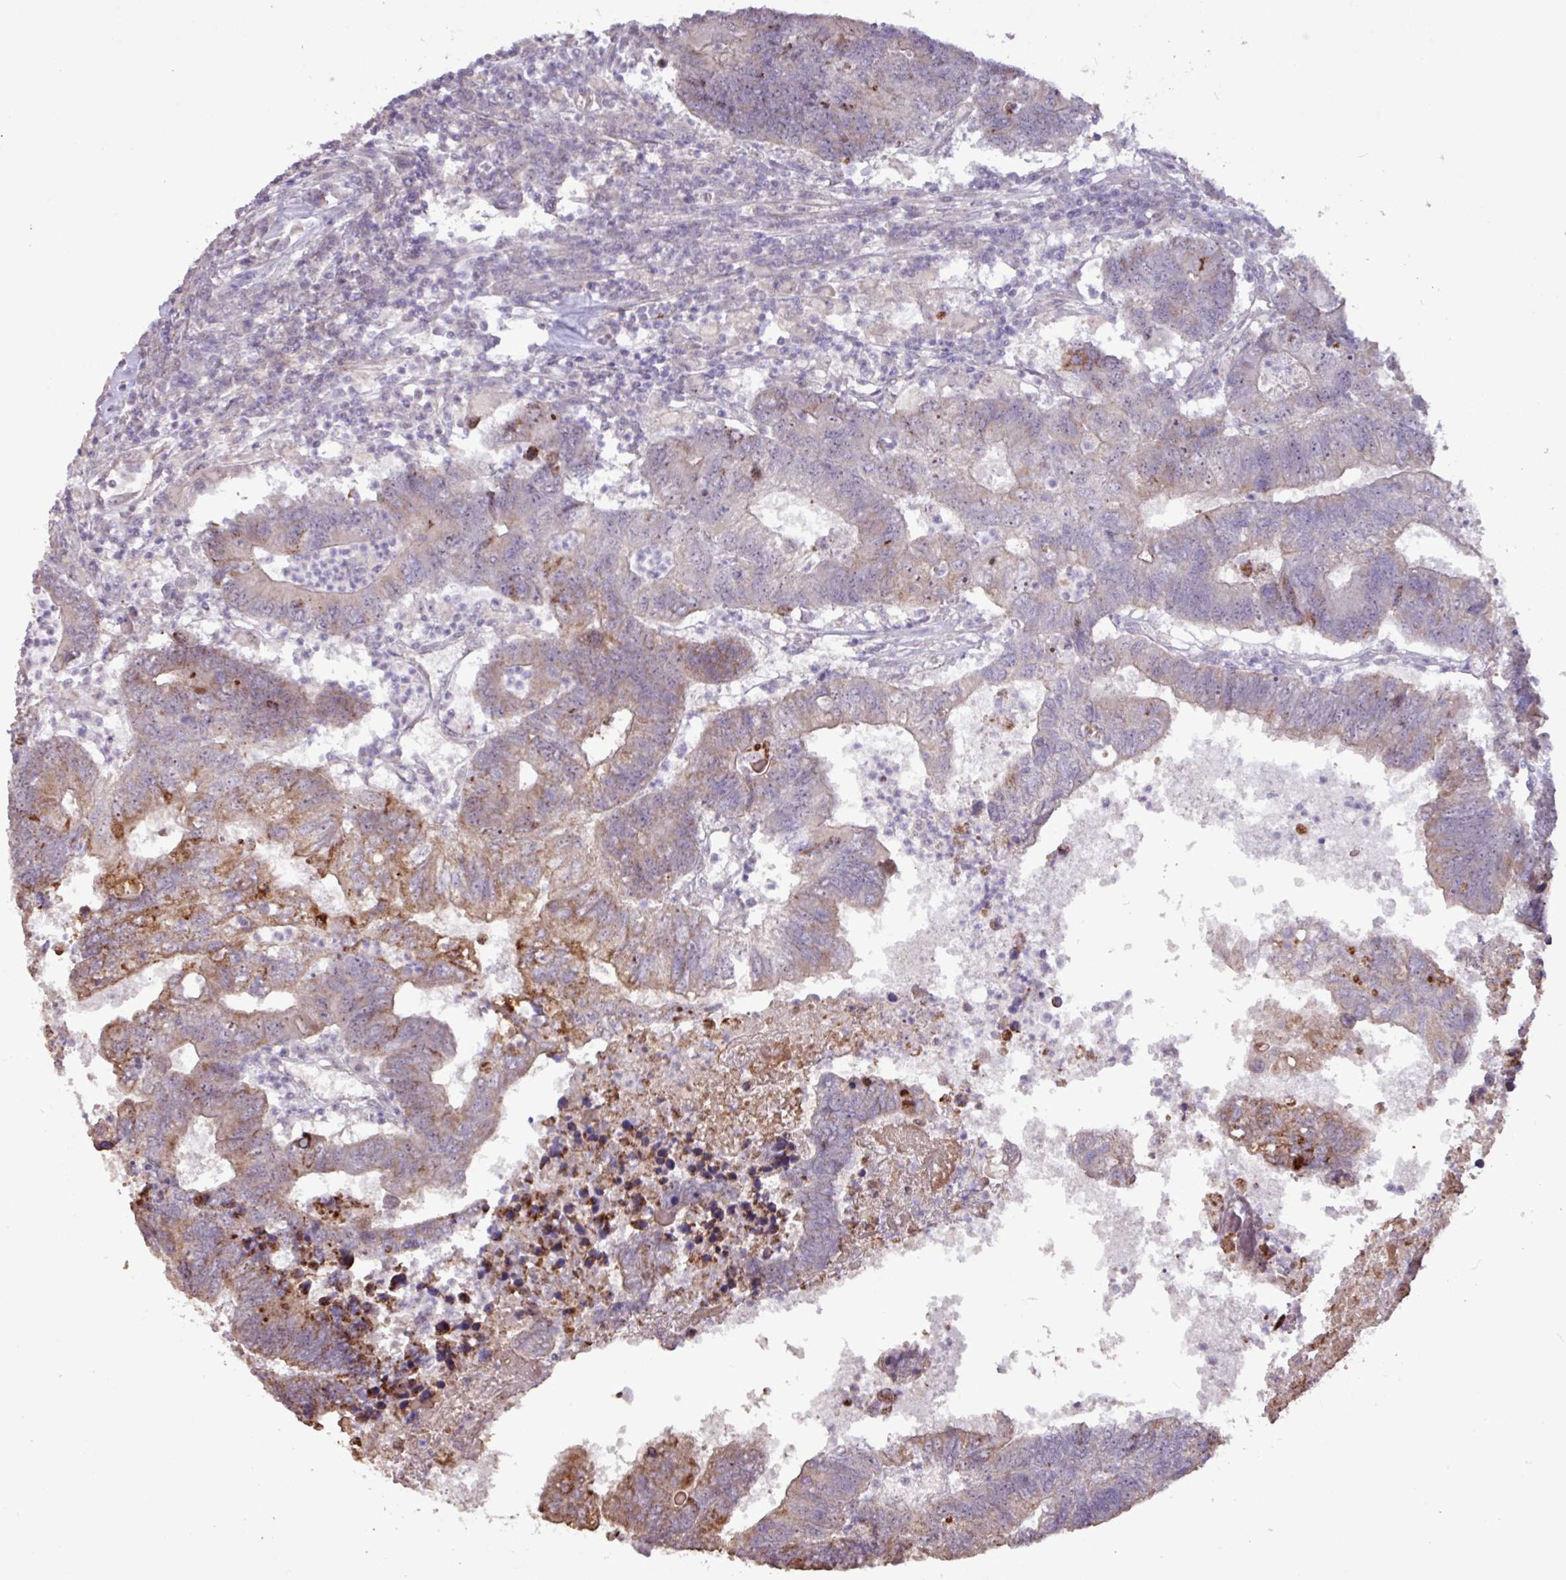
{"staining": {"intensity": "moderate", "quantity": "<25%", "location": "cytoplasmic/membranous"}, "tissue": "colorectal cancer", "cell_type": "Tumor cells", "image_type": "cancer", "snomed": [{"axis": "morphology", "description": "Adenocarcinoma, NOS"}, {"axis": "topography", "description": "Colon"}], "caption": "Colorectal cancer stained with a protein marker demonstrates moderate staining in tumor cells.", "gene": "L3MBTL3", "patient": {"sex": "female", "age": 48}}